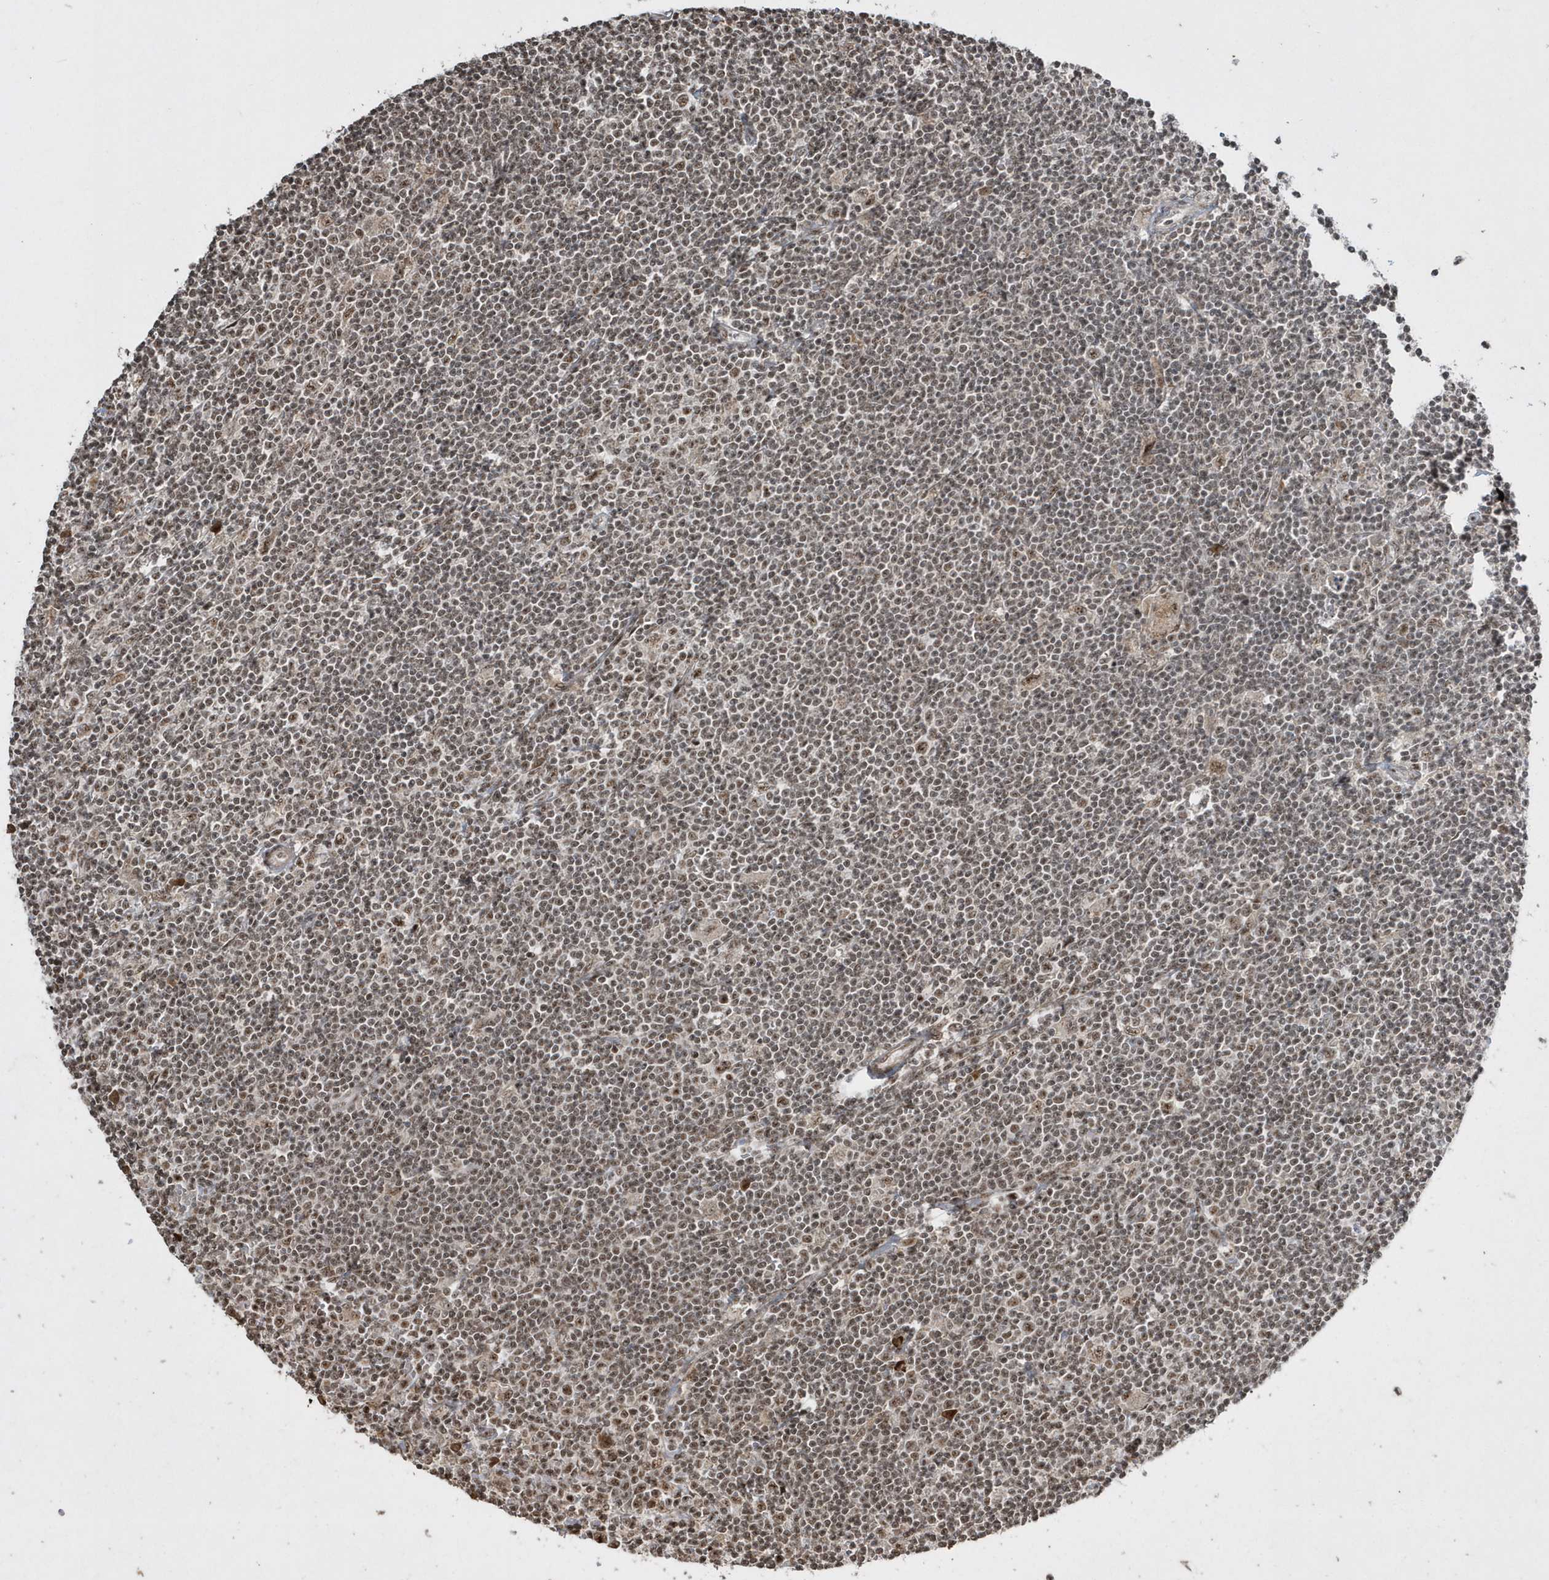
{"staining": {"intensity": "moderate", "quantity": "<25%", "location": "nuclear"}, "tissue": "lymphoma", "cell_type": "Tumor cells", "image_type": "cancer", "snomed": [{"axis": "morphology", "description": "Malignant lymphoma, non-Hodgkin's type, Low grade"}, {"axis": "topography", "description": "Spleen"}], "caption": "A micrograph showing moderate nuclear positivity in approximately <25% of tumor cells in lymphoma, as visualized by brown immunohistochemical staining.", "gene": "POLR3B", "patient": {"sex": "male", "age": 76}}